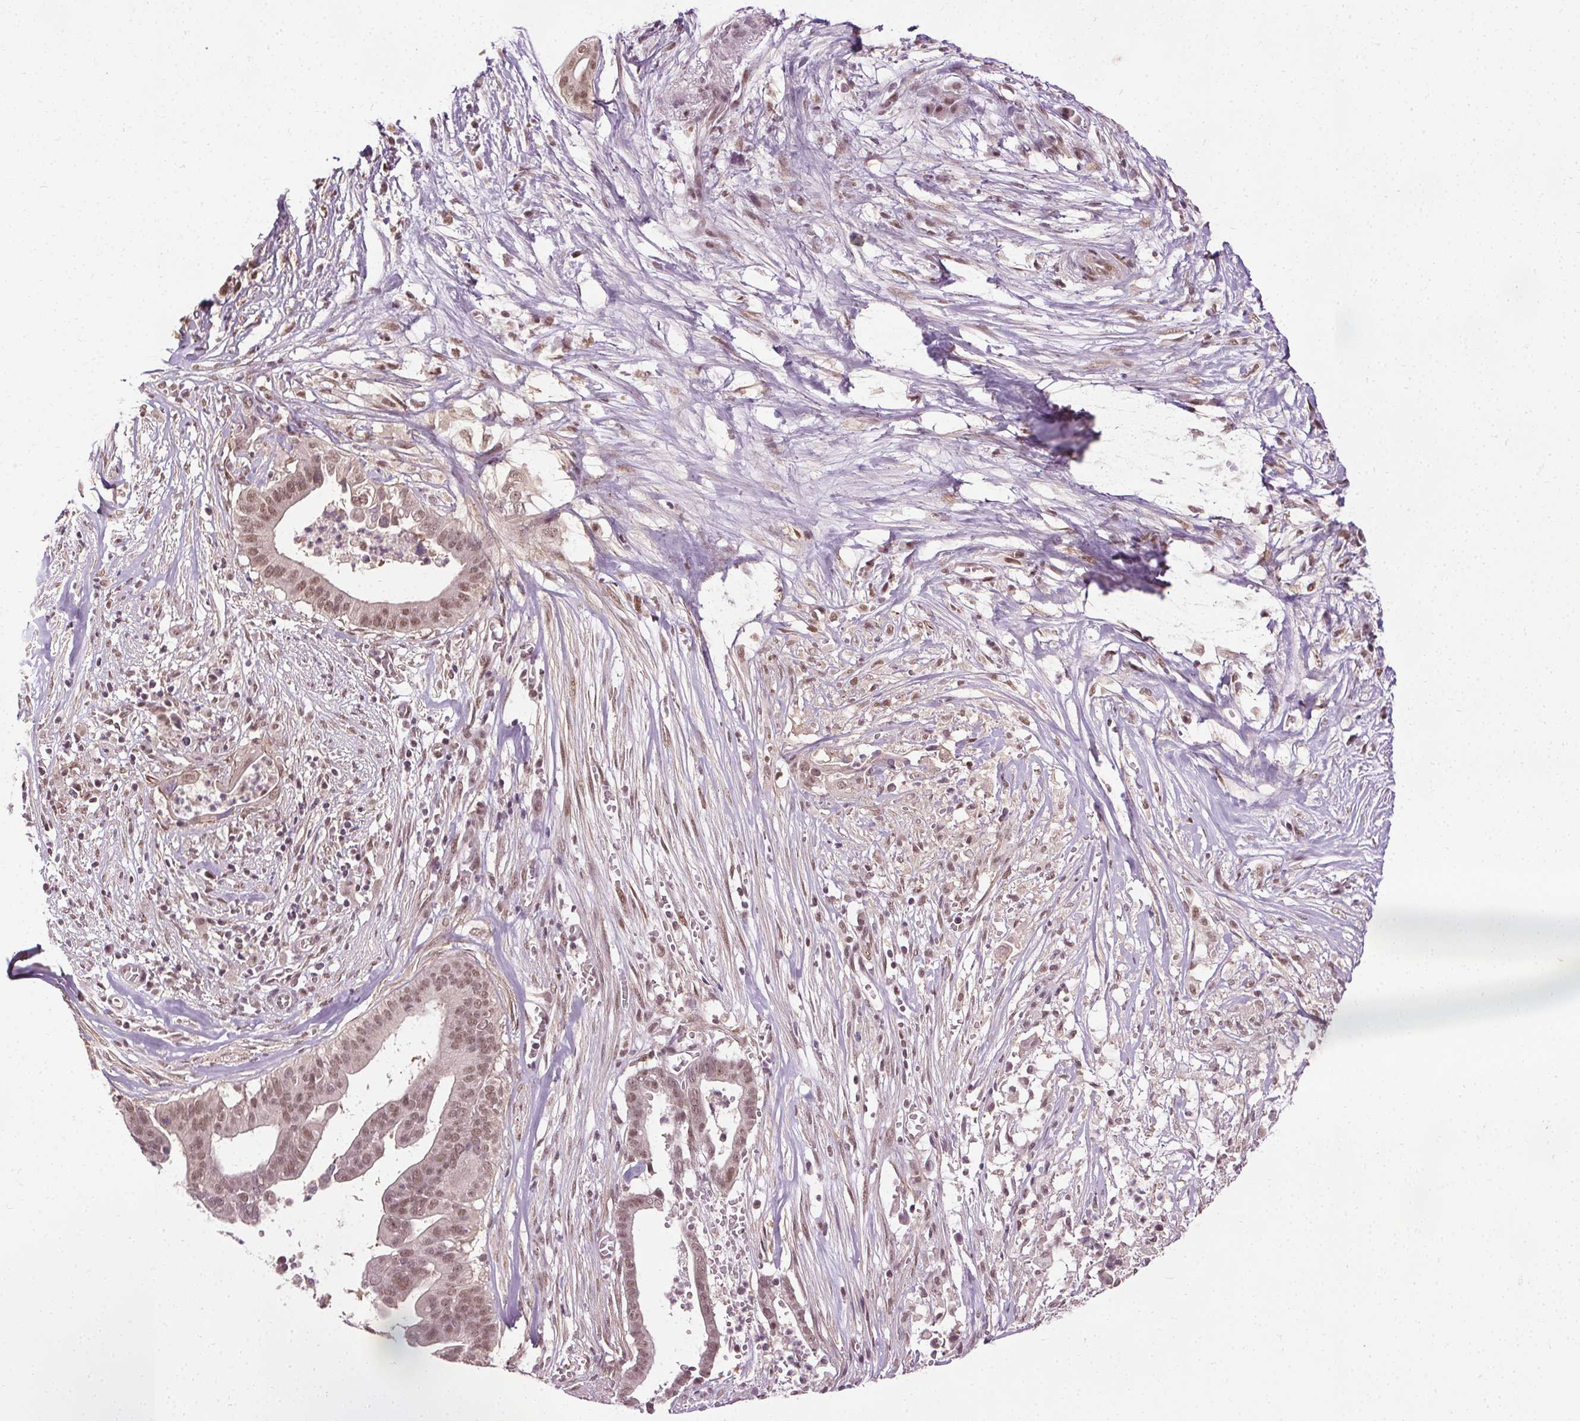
{"staining": {"intensity": "moderate", "quantity": ">75%", "location": "nuclear"}, "tissue": "pancreatic cancer", "cell_type": "Tumor cells", "image_type": "cancer", "snomed": [{"axis": "morphology", "description": "Adenocarcinoma, NOS"}, {"axis": "topography", "description": "Pancreas"}], "caption": "High-power microscopy captured an IHC micrograph of pancreatic cancer (adenocarcinoma), revealing moderate nuclear staining in approximately >75% of tumor cells.", "gene": "MED6", "patient": {"sex": "male", "age": 61}}